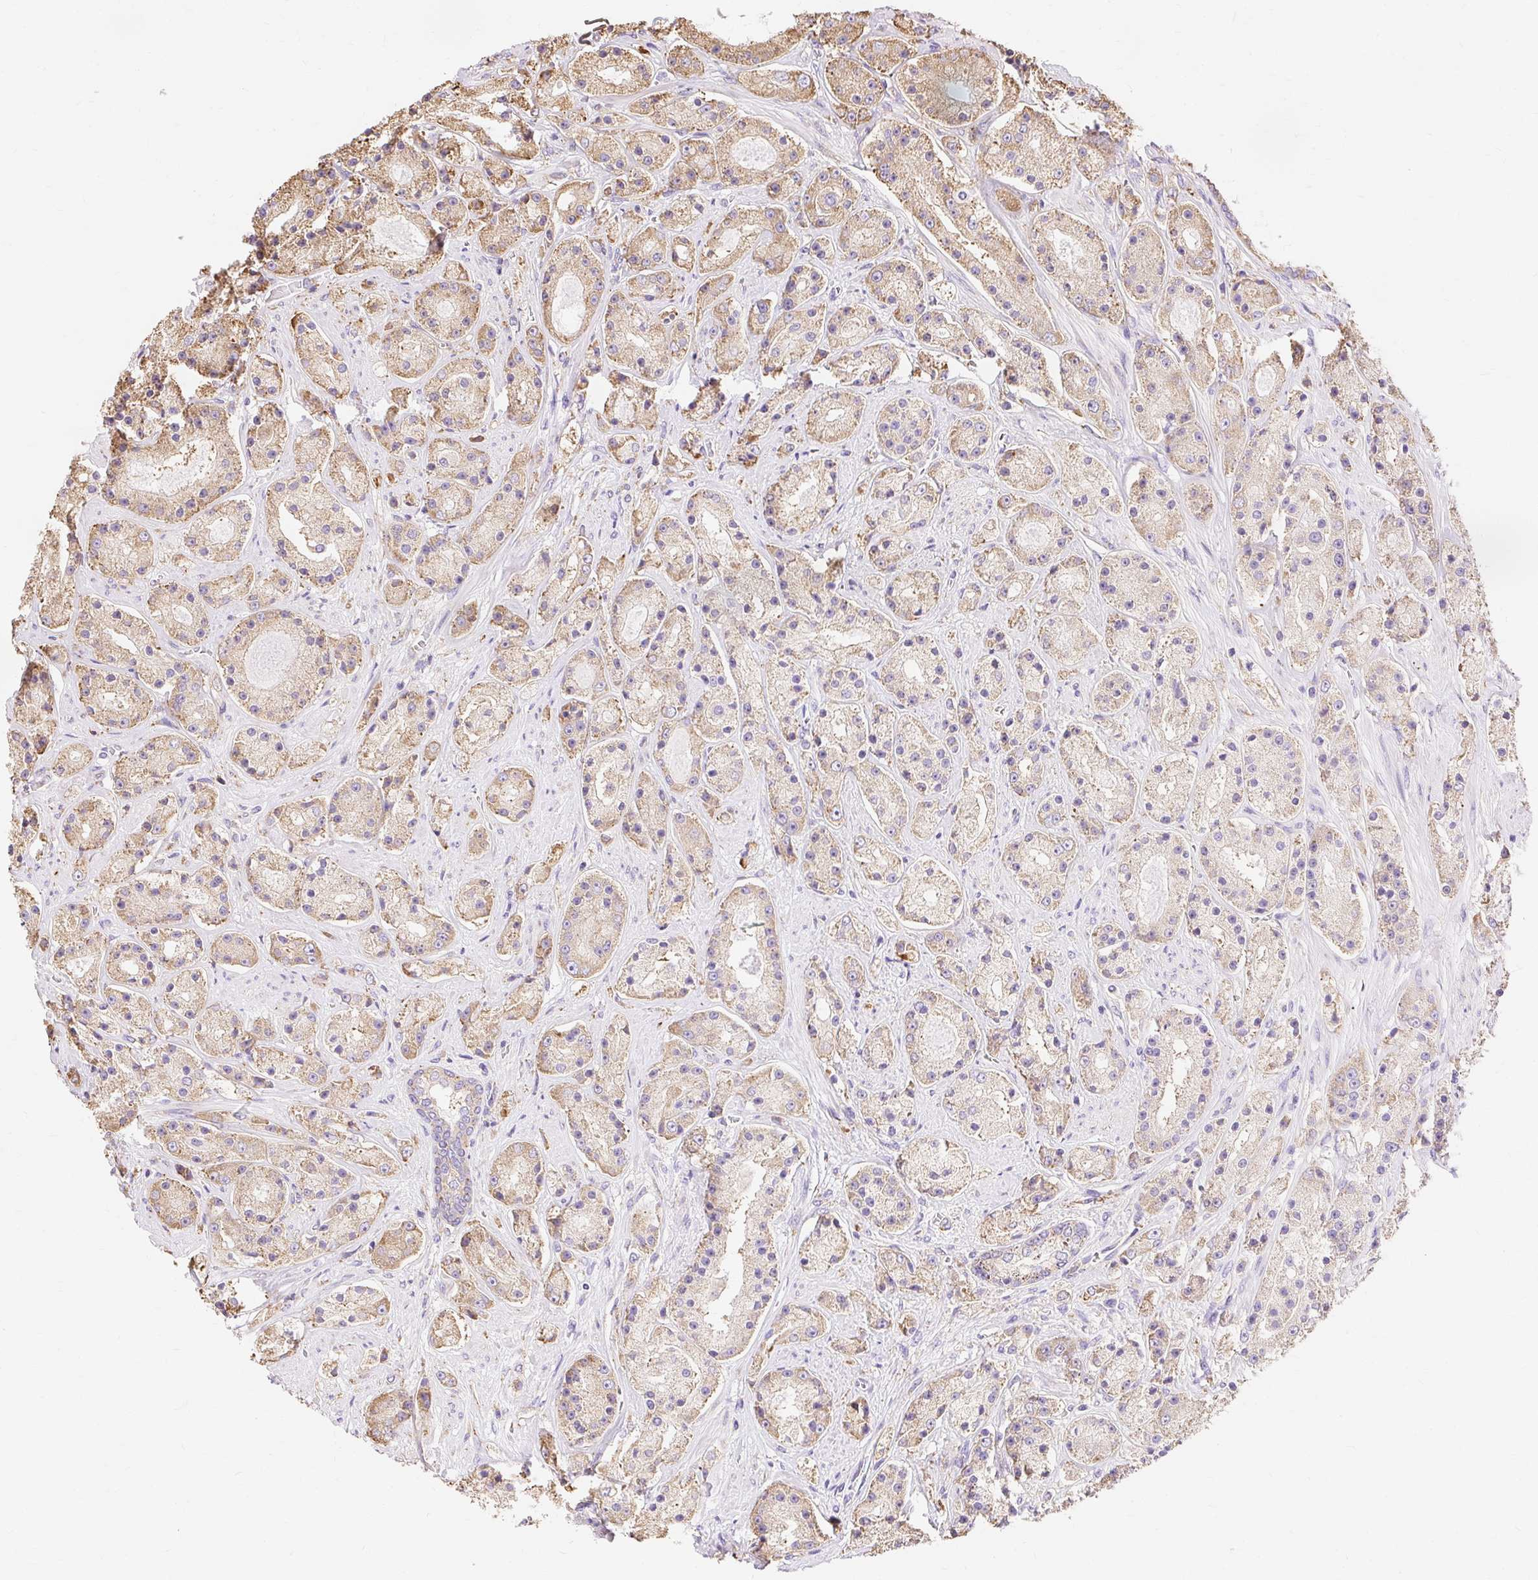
{"staining": {"intensity": "weak", "quantity": ">75%", "location": "cytoplasmic/membranous"}, "tissue": "prostate cancer", "cell_type": "Tumor cells", "image_type": "cancer", "snomed": [{"axis": "morphology", "description": "Adenocarcinoma, High grade"}, {"axis": "topography", "description": "Prostate"}], "caption": "A photomicrograph of prostate cancer stained for a protein shows weak cytoplasmic/membranous brown staining in tumor cells.", "gene": "RPS17", "patient": {"sex": "male", "age": 67}}